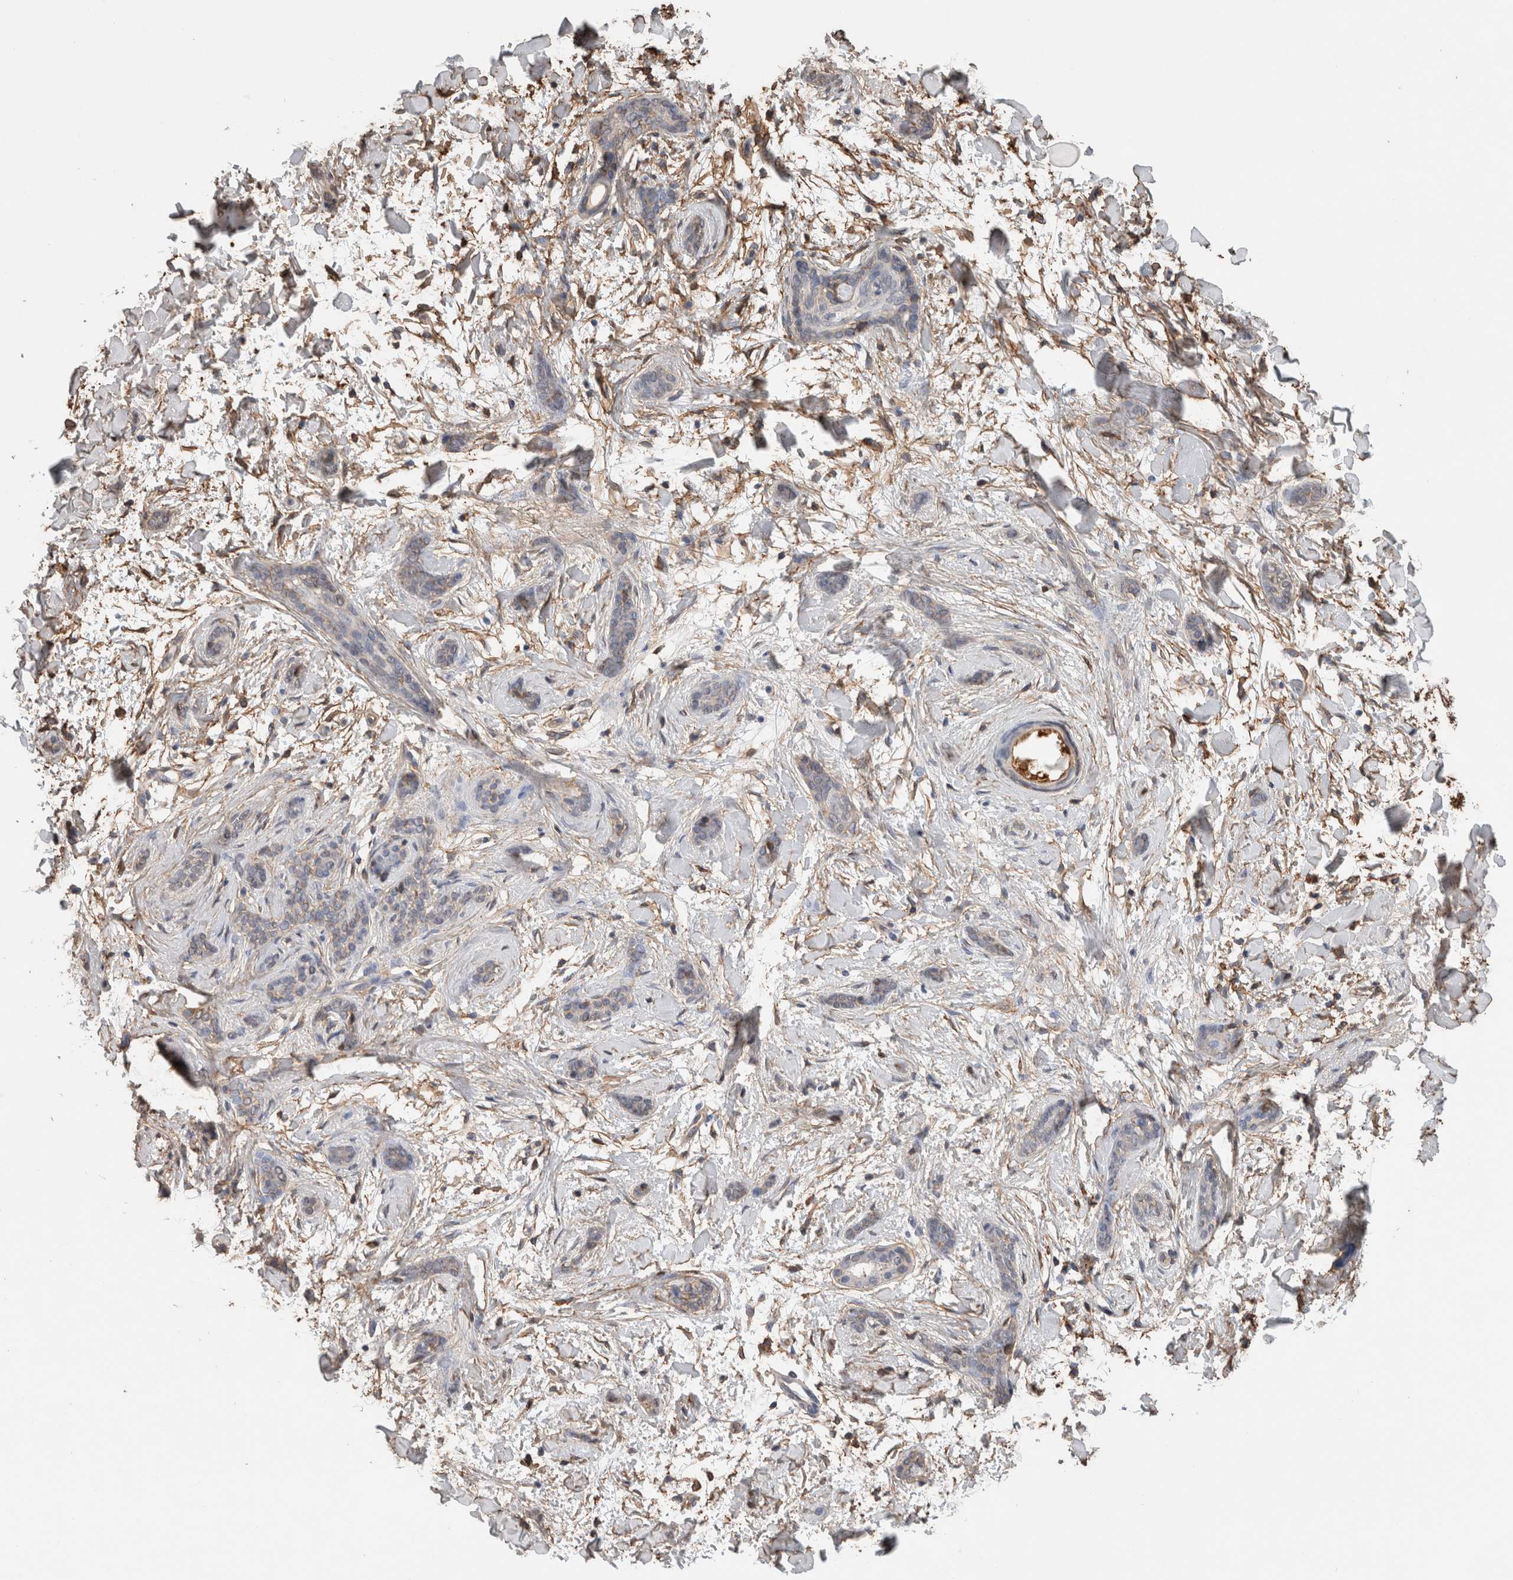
{"staining": {"intensity": "weak", "quantity": "<25%", "location": "cytoplasmic/membranous"}, "tissue": "skin cancer", "cell_type": "Tumor cells", "image_type": "cancer", "snomed": [{"axis": "morphology", "description": "Basal cell carcinoma"}, {"axis": "morphology", "description": "Adnexal tumor, benign"}, {"axis": "topography", "description": "Skin"}], "caption": "Immunohistochemistry (IHC) photomicrograph of neoplastic tissue: skin cancer (basal cell carcinoma) stained with DAB displays no significant protein positivity in tumor cells.", "gene": "S100A10", "patient": {"sex": "female", "age": 42}}